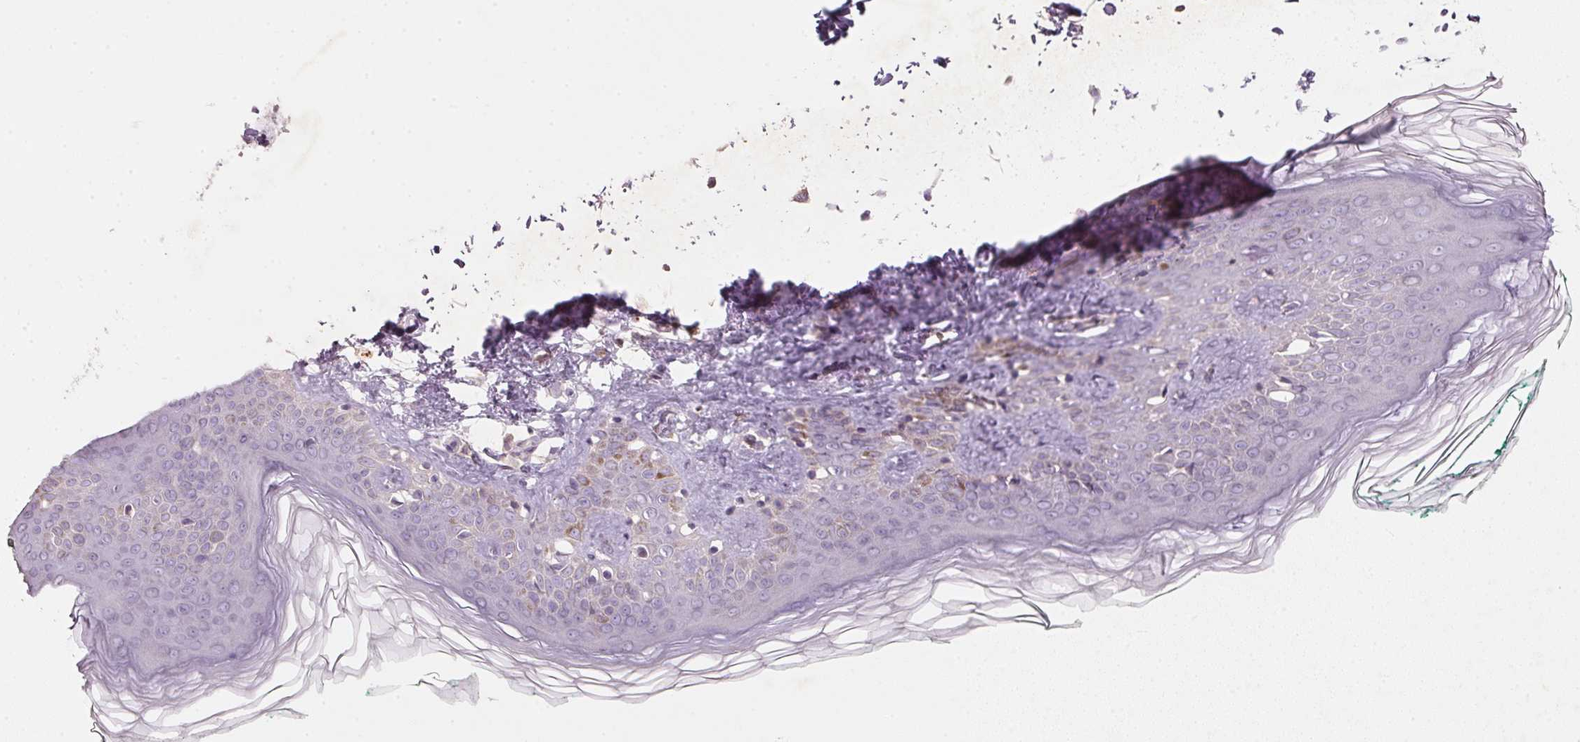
{"staining": {"intensity": "negative", "quantity": "none", "location": "none"}, "tissue": "skin", "cell_type": "Fibroblasts", "image_type": "normal", "snomed": [{"axis": "morphology", "description": "Normal tissue, NOS"}, {"axis": "topography", "description": "Skin"}, {"axis": "topography", "description": "Peripheral nerve tissue"}], "caption": "Unremarkable skin was stained to show a protein in brown. There is no significant expression in fibroblasts.", "gene": "KCNK15", "patient": {"sex": "female", "age": 45}}